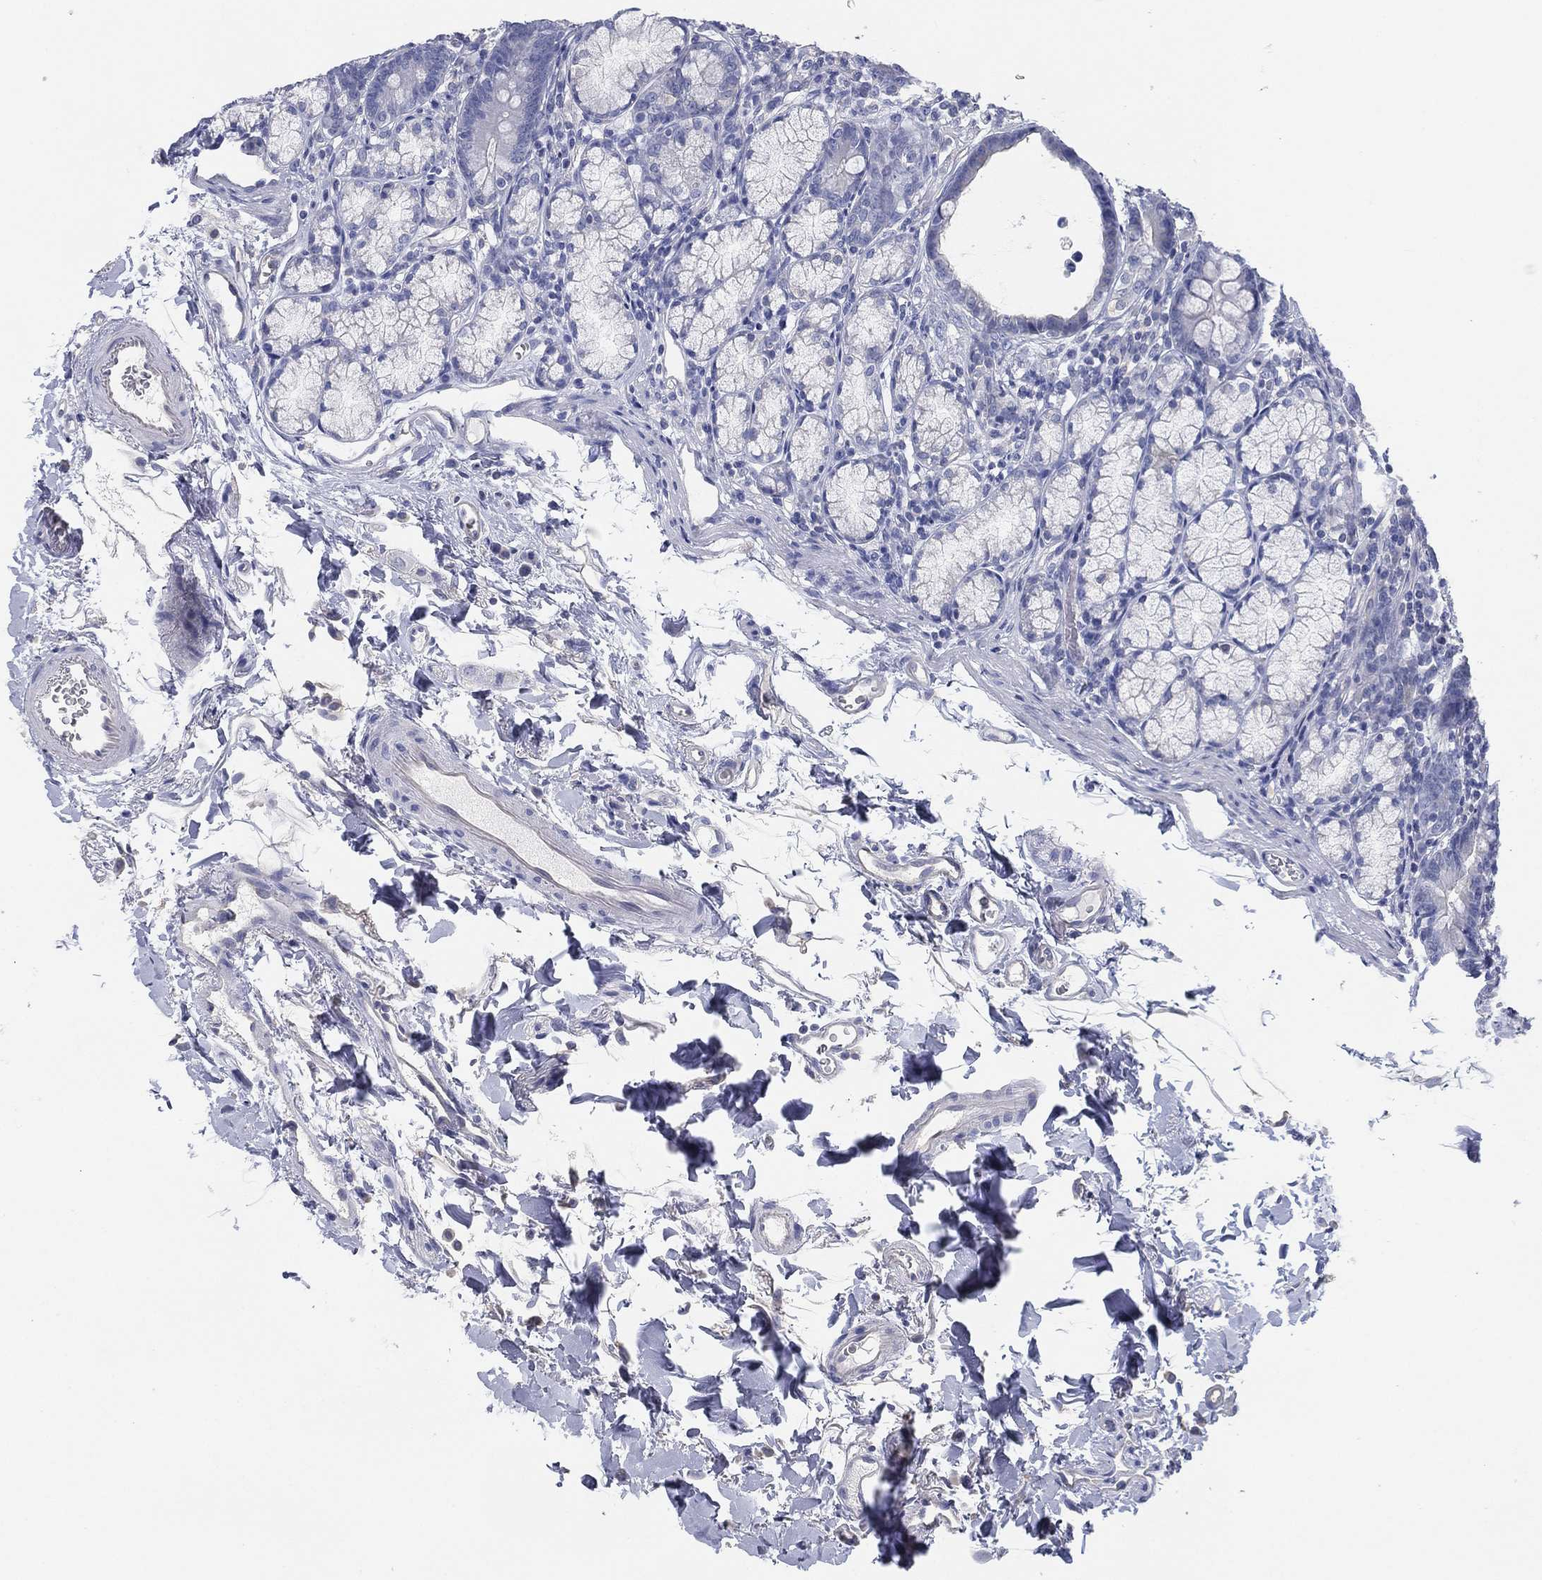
{"staining": {"intensity": "negative", "quantity": "none", "location": "none"}, "tissue": "duodenum", "cell_type": "Glandular cells", "image_type": "normal", "snomed": [{"axis": "morphology", "description": "Normal tissue, NOS"}, {"axis": "topography", "description": "Duodenum"}], "caption": "This is a micrograph of immunohistochemistry staining of unremarkable duodenum, which shows no positivity in glandular cells.", "gene": "CCDC70", "patient": {"sex": "female", "age": 67}}